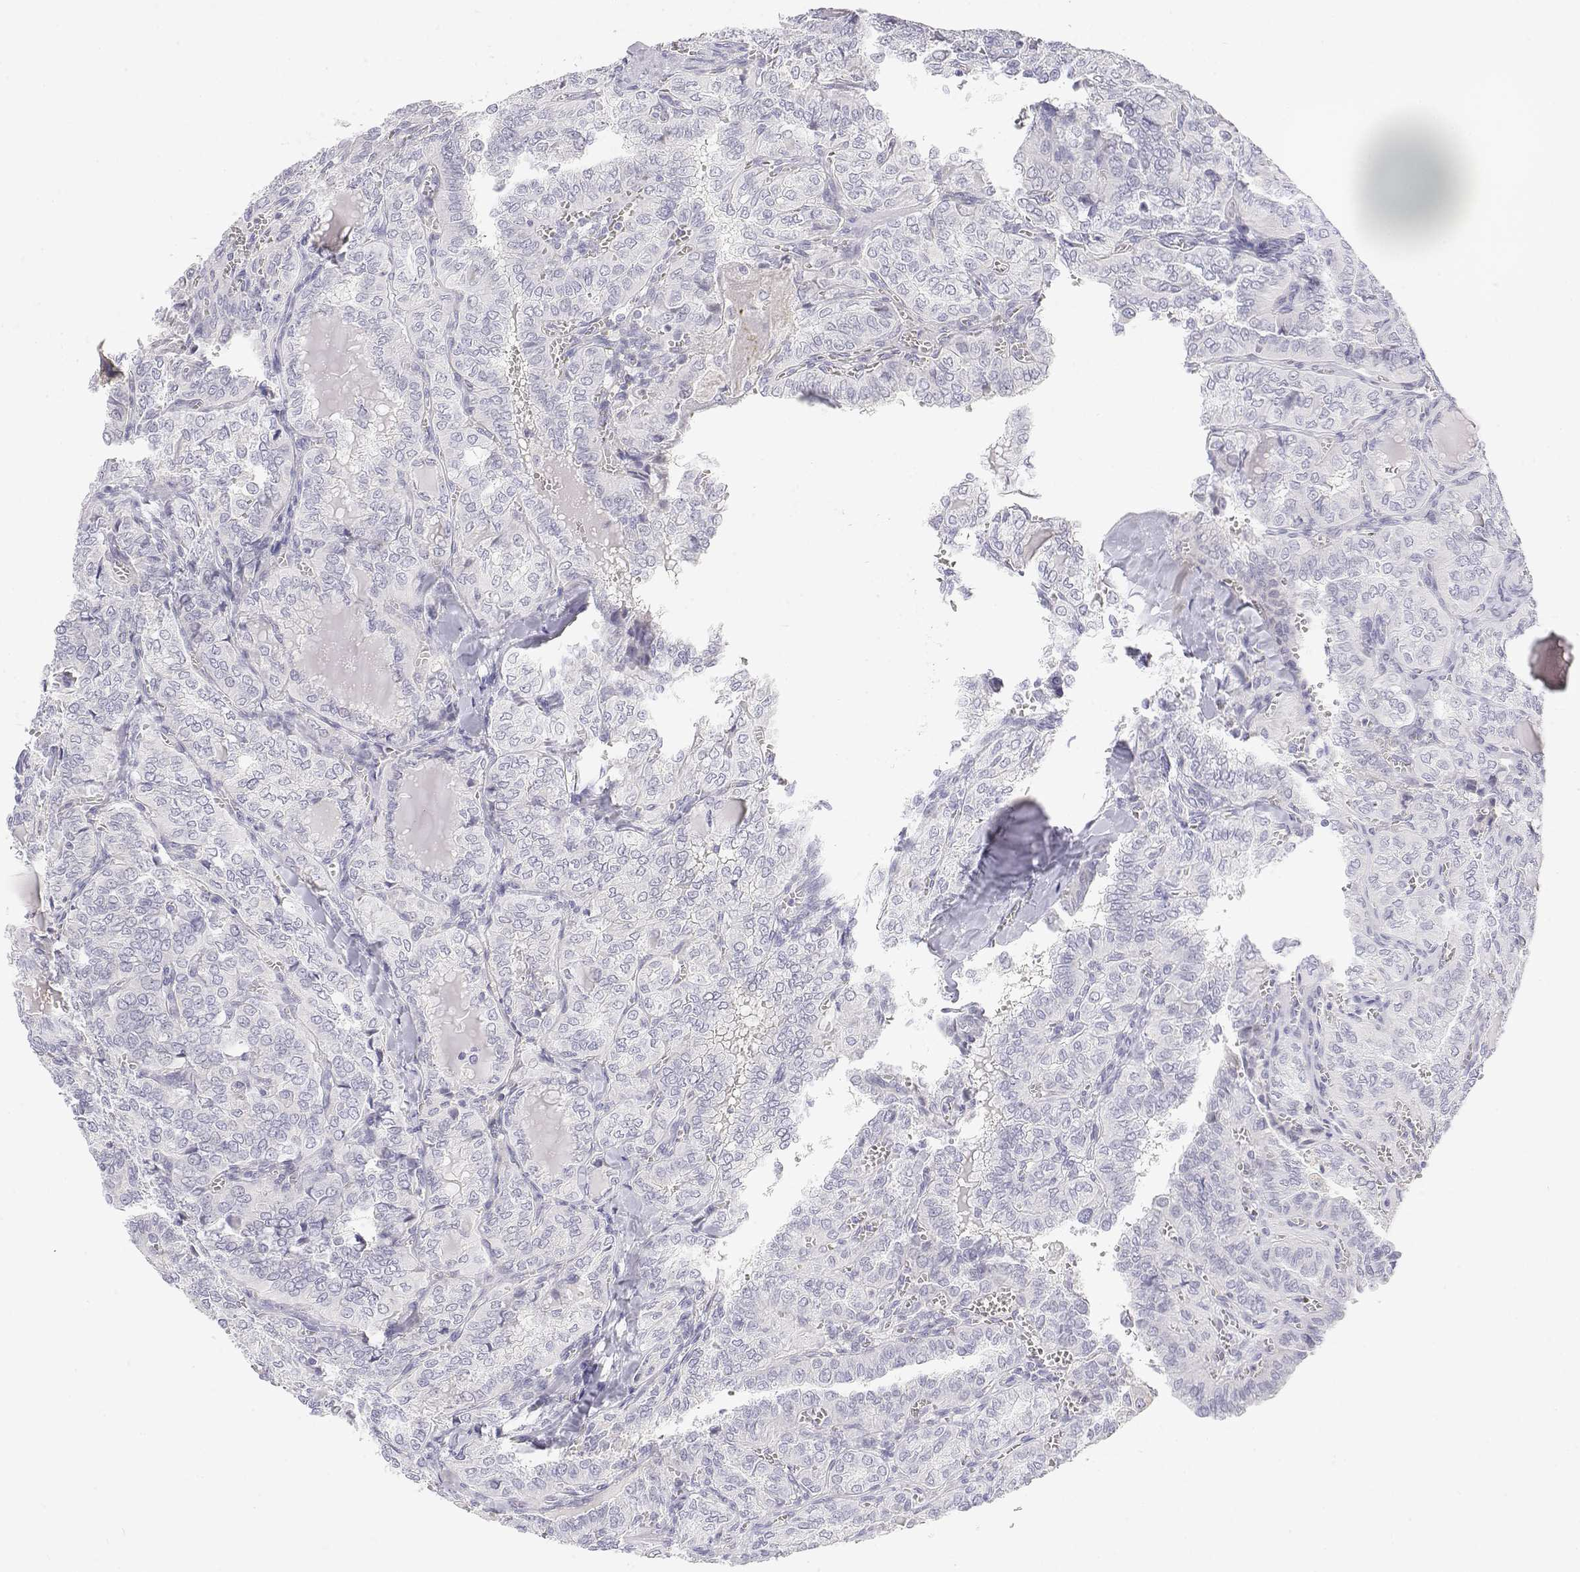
{"staining": {"intensity": "negative", "quantity": "none", "location": "none"}, "tissue": "thyroid cancer", "cell_type": "Tumor cells", "image_type": "cancer", "snomed": [{"axis": "morphology", "description": "Papillary adenocarcinoma, NOS"}, {"axis": "topography", "description": "Thyroid gland"}], "caption": "Immunohistochemistry image of thyroid papillary adenocarcinoma stained for a protein (brown), which exhibits no positivity in tumor cells.", "gene": "MISP", "patient": {"sex": "female", "age": 41}}